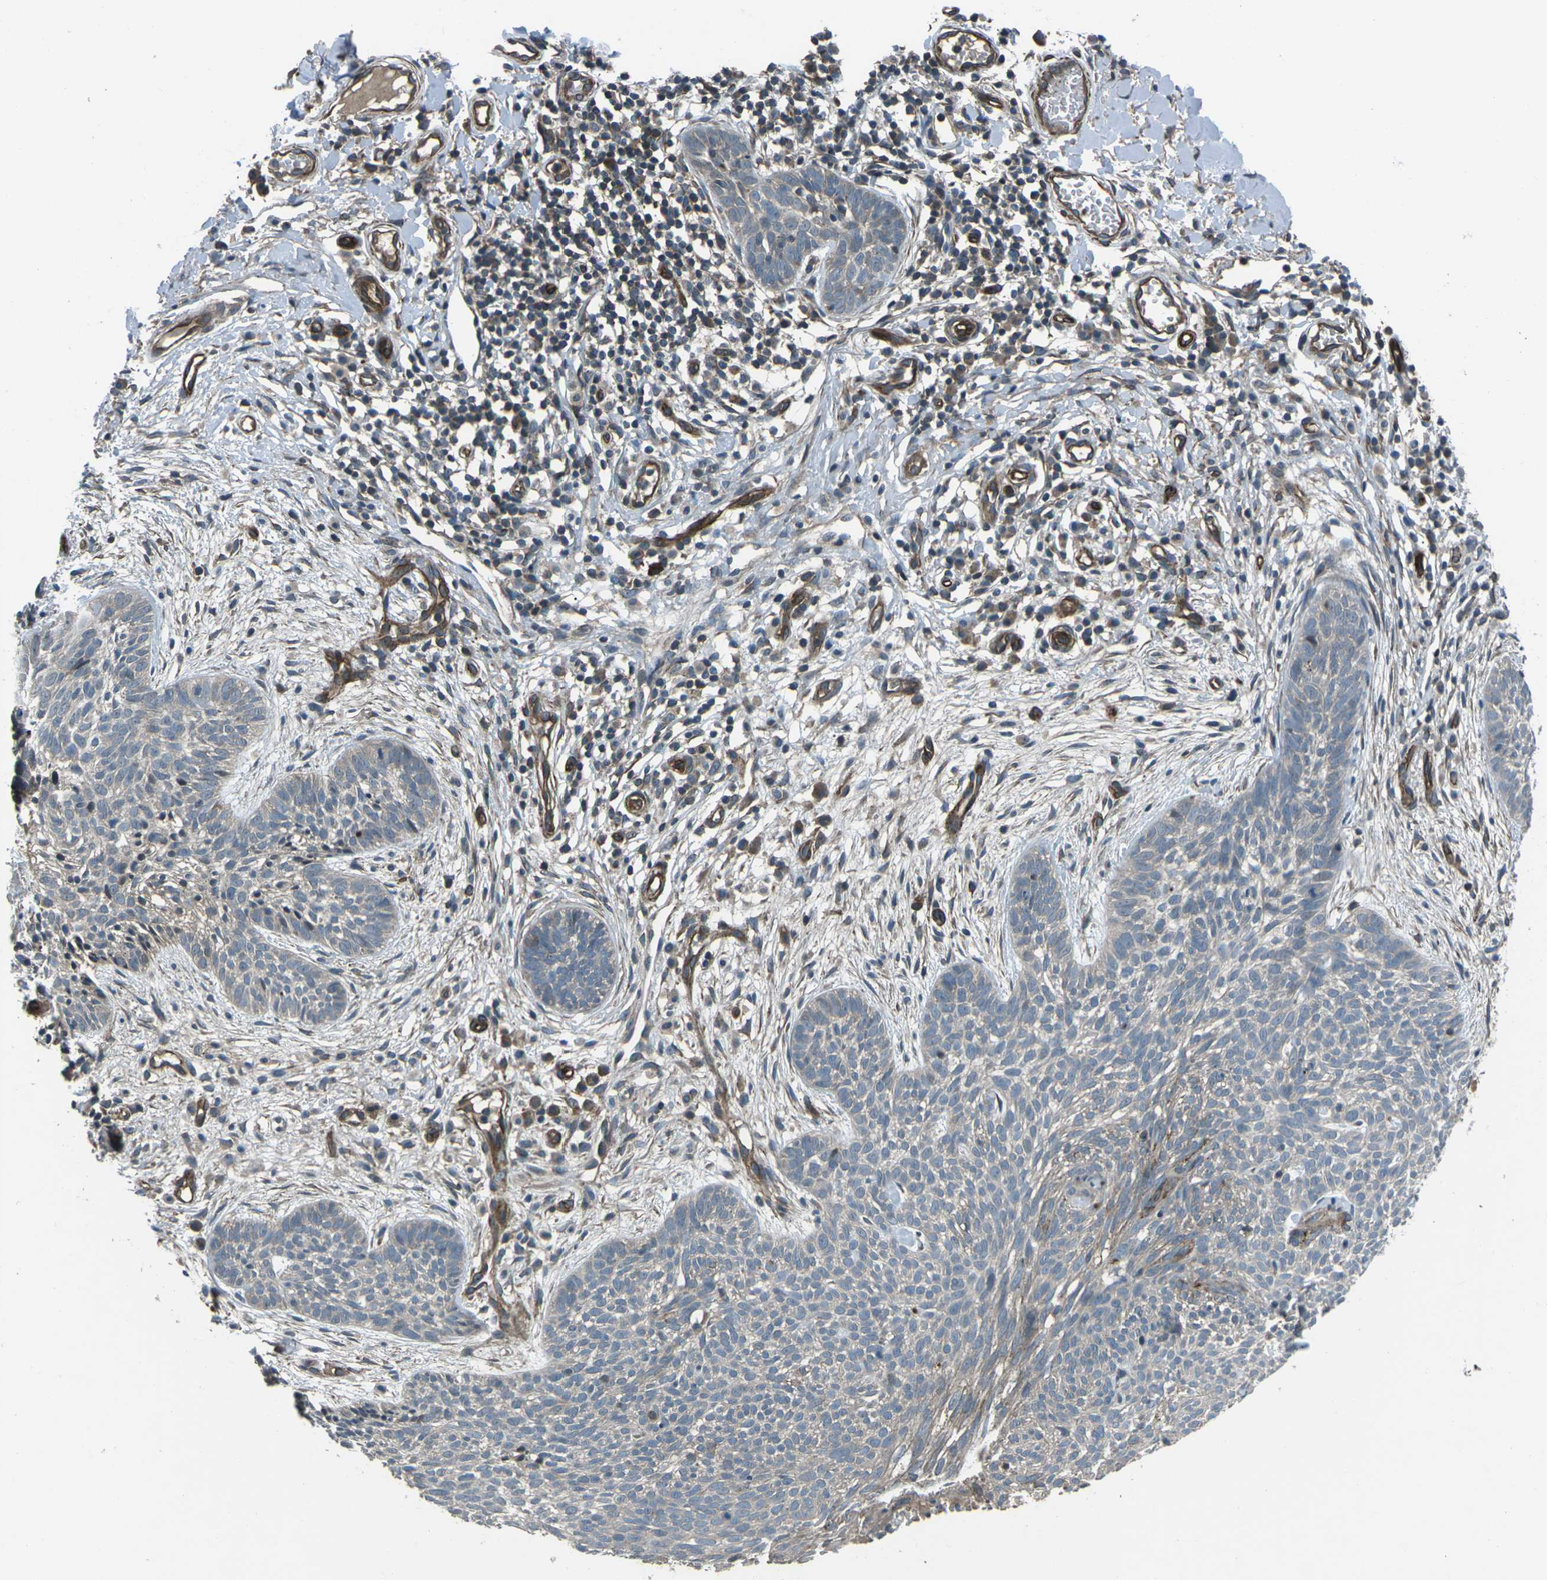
{"staining": {"intensity": "weak", "quantity": "25%-75%", "location": "cytoplasmic/membranous"}, "tissue": "skin cancer", "cell_type": "Tumor cells", "image_type": "cancer", "snomed": [{"axis": "morphology", "description": "Basal cell carcinoma"}, {"axis": "topography", "description": "Skin"}], "caption": "DAB immunohistochemical staining of human basal cell carcinoma (skin) displays weak cytoplasmic/membranous protein positivity in approximately 25%-75% of tumor cells.", "gene": "AFAP1", "patient": {"sex": "female", "age": 59}}